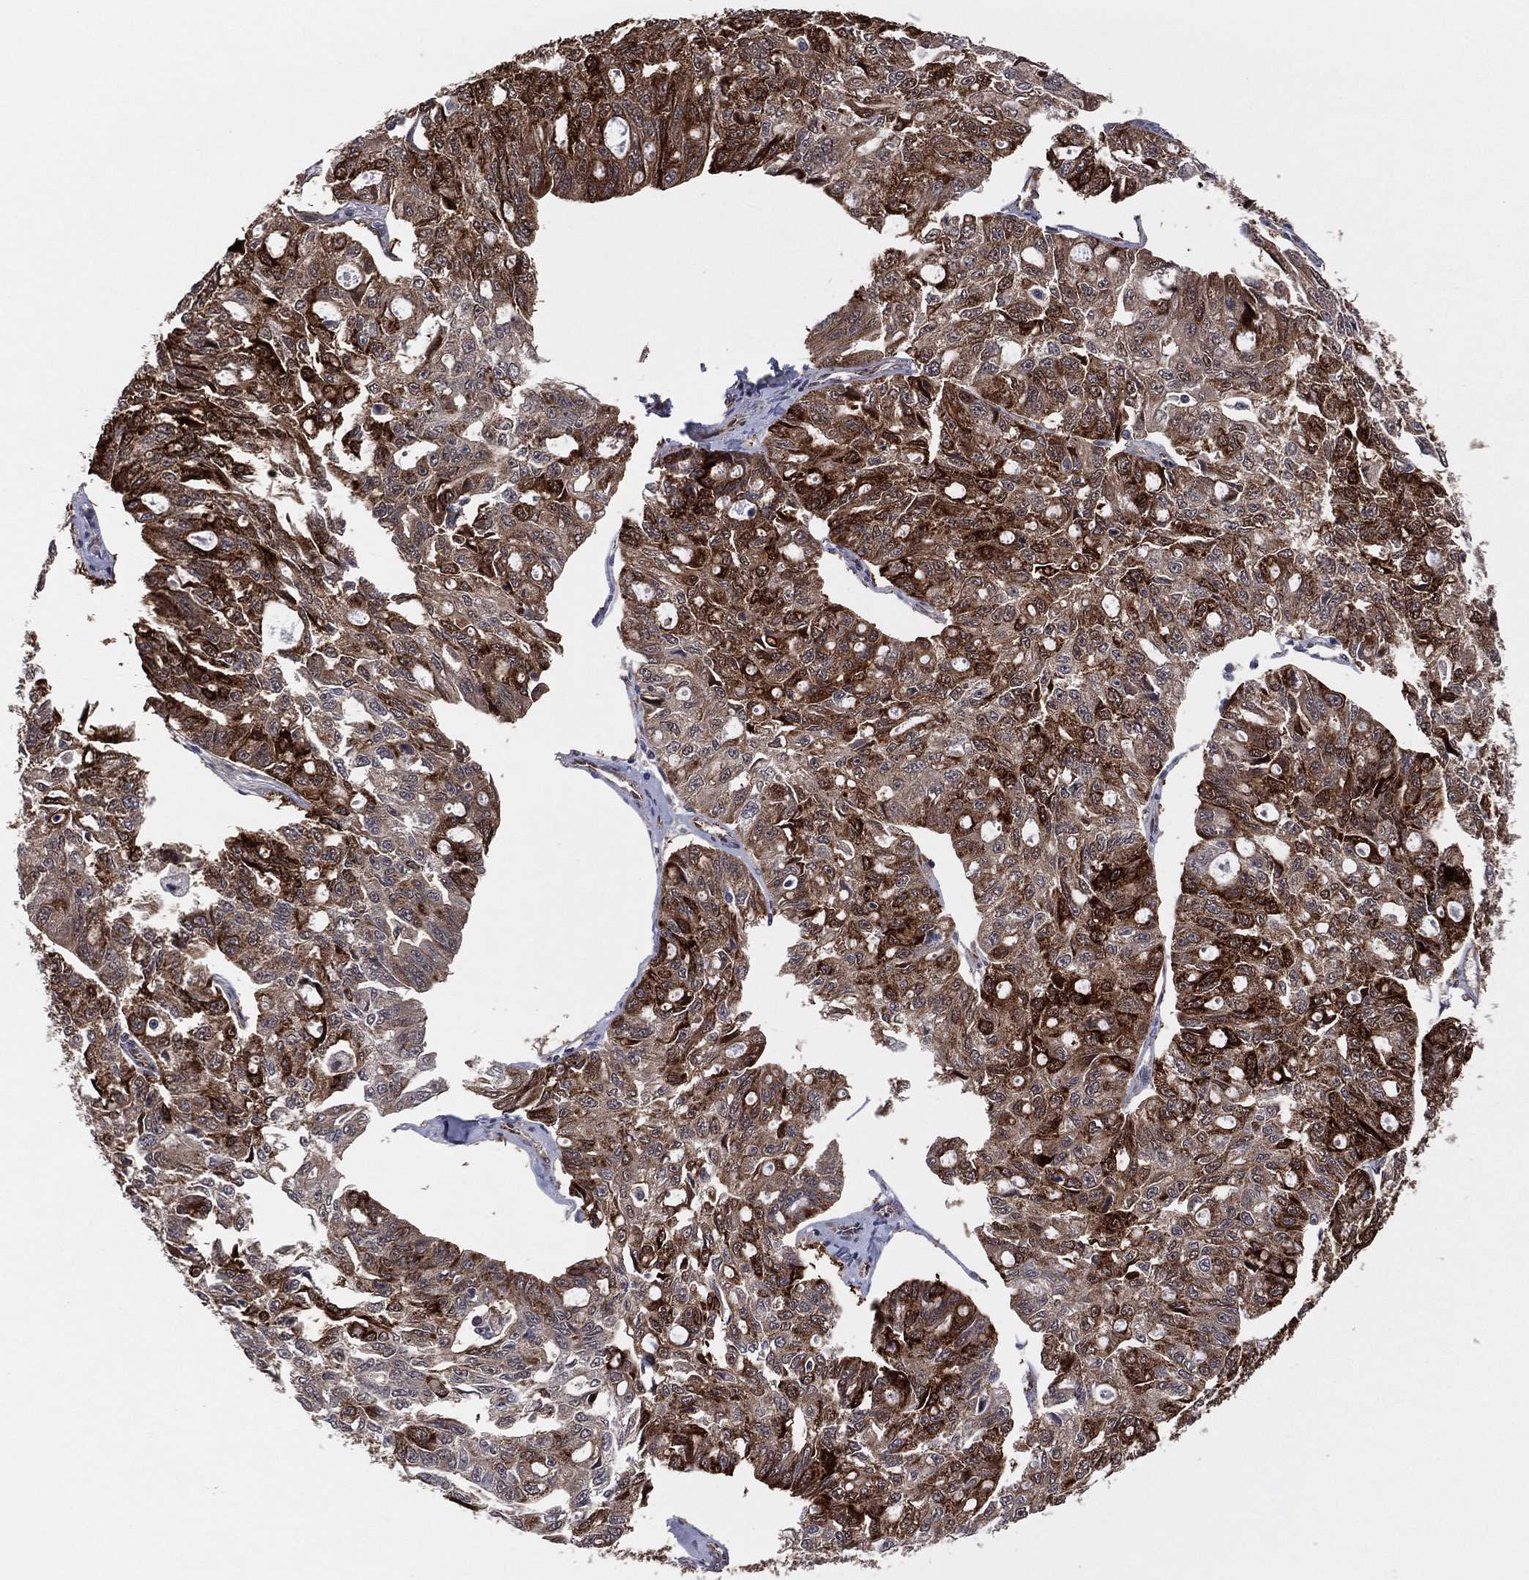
{"staining": {"intensity": "strong", "quantity": "25%-75%", "location": "cytoplasmic/membranous"}, "tissue": "ovarian cancer", "cell_type": "Tumor cells", "image_type": "cancer", "snomed": [{"axis": "morphology", "description": "Carcinoma, endometroid"}, {"axis": "topography", "description": "Ovary"}], "caption": "Protein expression analysis of human ovarian cancer reveals strong cytoplasmic/membranous staining in approximately 25%-75% of tumor cells. The protein is shown in brown color, while the nuclei are stained blue.", "gene": "SNCG", "patient": {"sex": "female", "age": 65}}